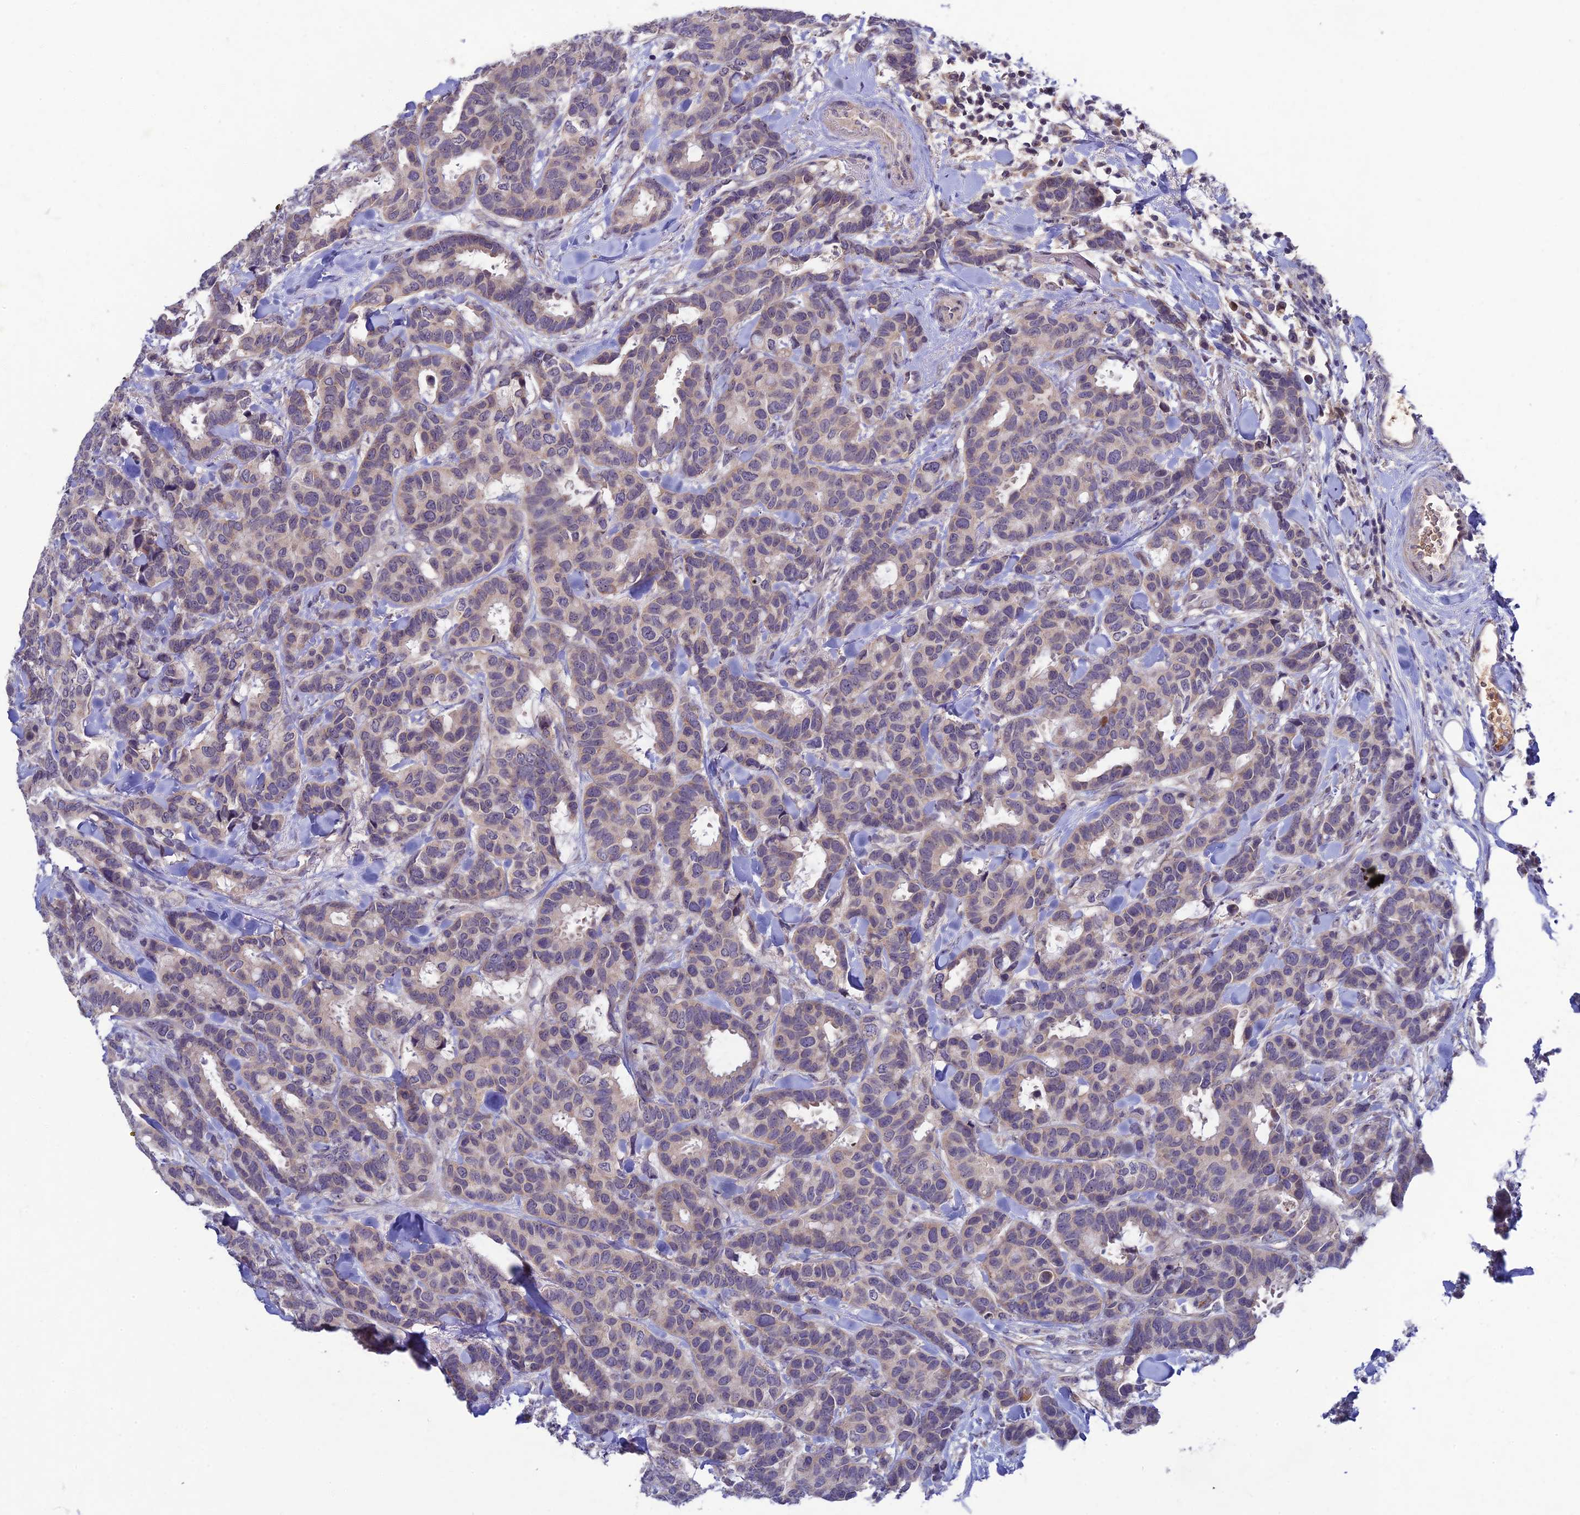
{"staining": {"intensity": "weak", "quantity": "<25%", "location": "cytoplasmic/membranous"}, "tissue": "breast cancer", "cell_type": "Tumor cells", "image_type": "cancer", "snomed": [{"axis": "morphology", "description": "Normal tissue, NOS"}, {"axis": "morphology", "description": "Duct carcinoma"}, {"axis": "topography", "description": "Breast"}], "caption": "The micrograph displays no staining of tumor cells in invasive ductal carcinoma (breast).", "gene": "CHST5", "patient": {"sex": "female", "age": 87}}